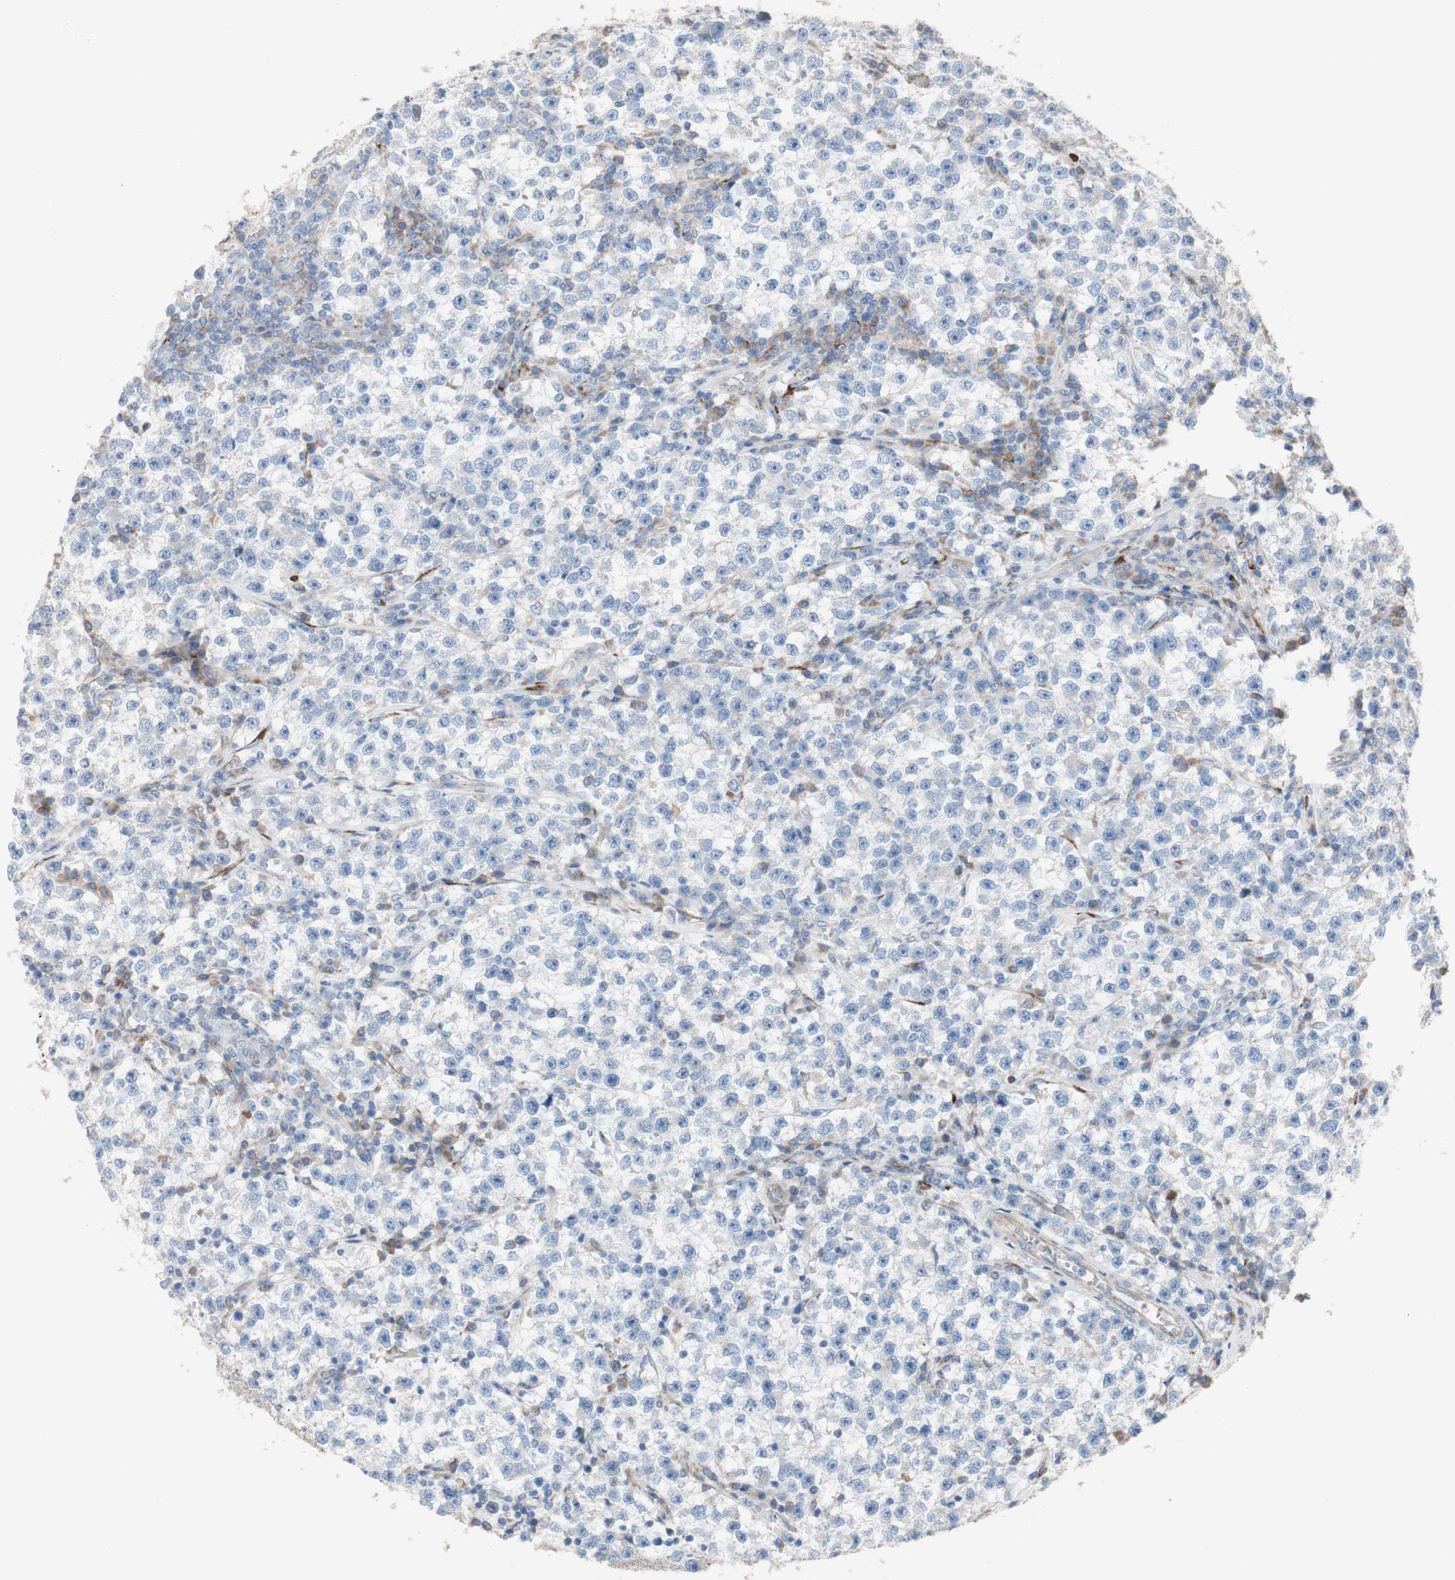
{"staining": {"intensity": "negative", "quantity": "none", "location": "none"}, "tissue": "testis cancer", "cell_type": "Tumor cells", "image_type": "cancer", "snomed": [{"axis": "morphology", "description": "Seminoma, NOS"}, {"axis": "topography", "description": "Testis"}], "caption": "IHC of testis cancer (seminoma) exhibits no positivity in tumor cells.", "gene": "AGPAT5", "patient": {"sex": "male", "age": 22}}